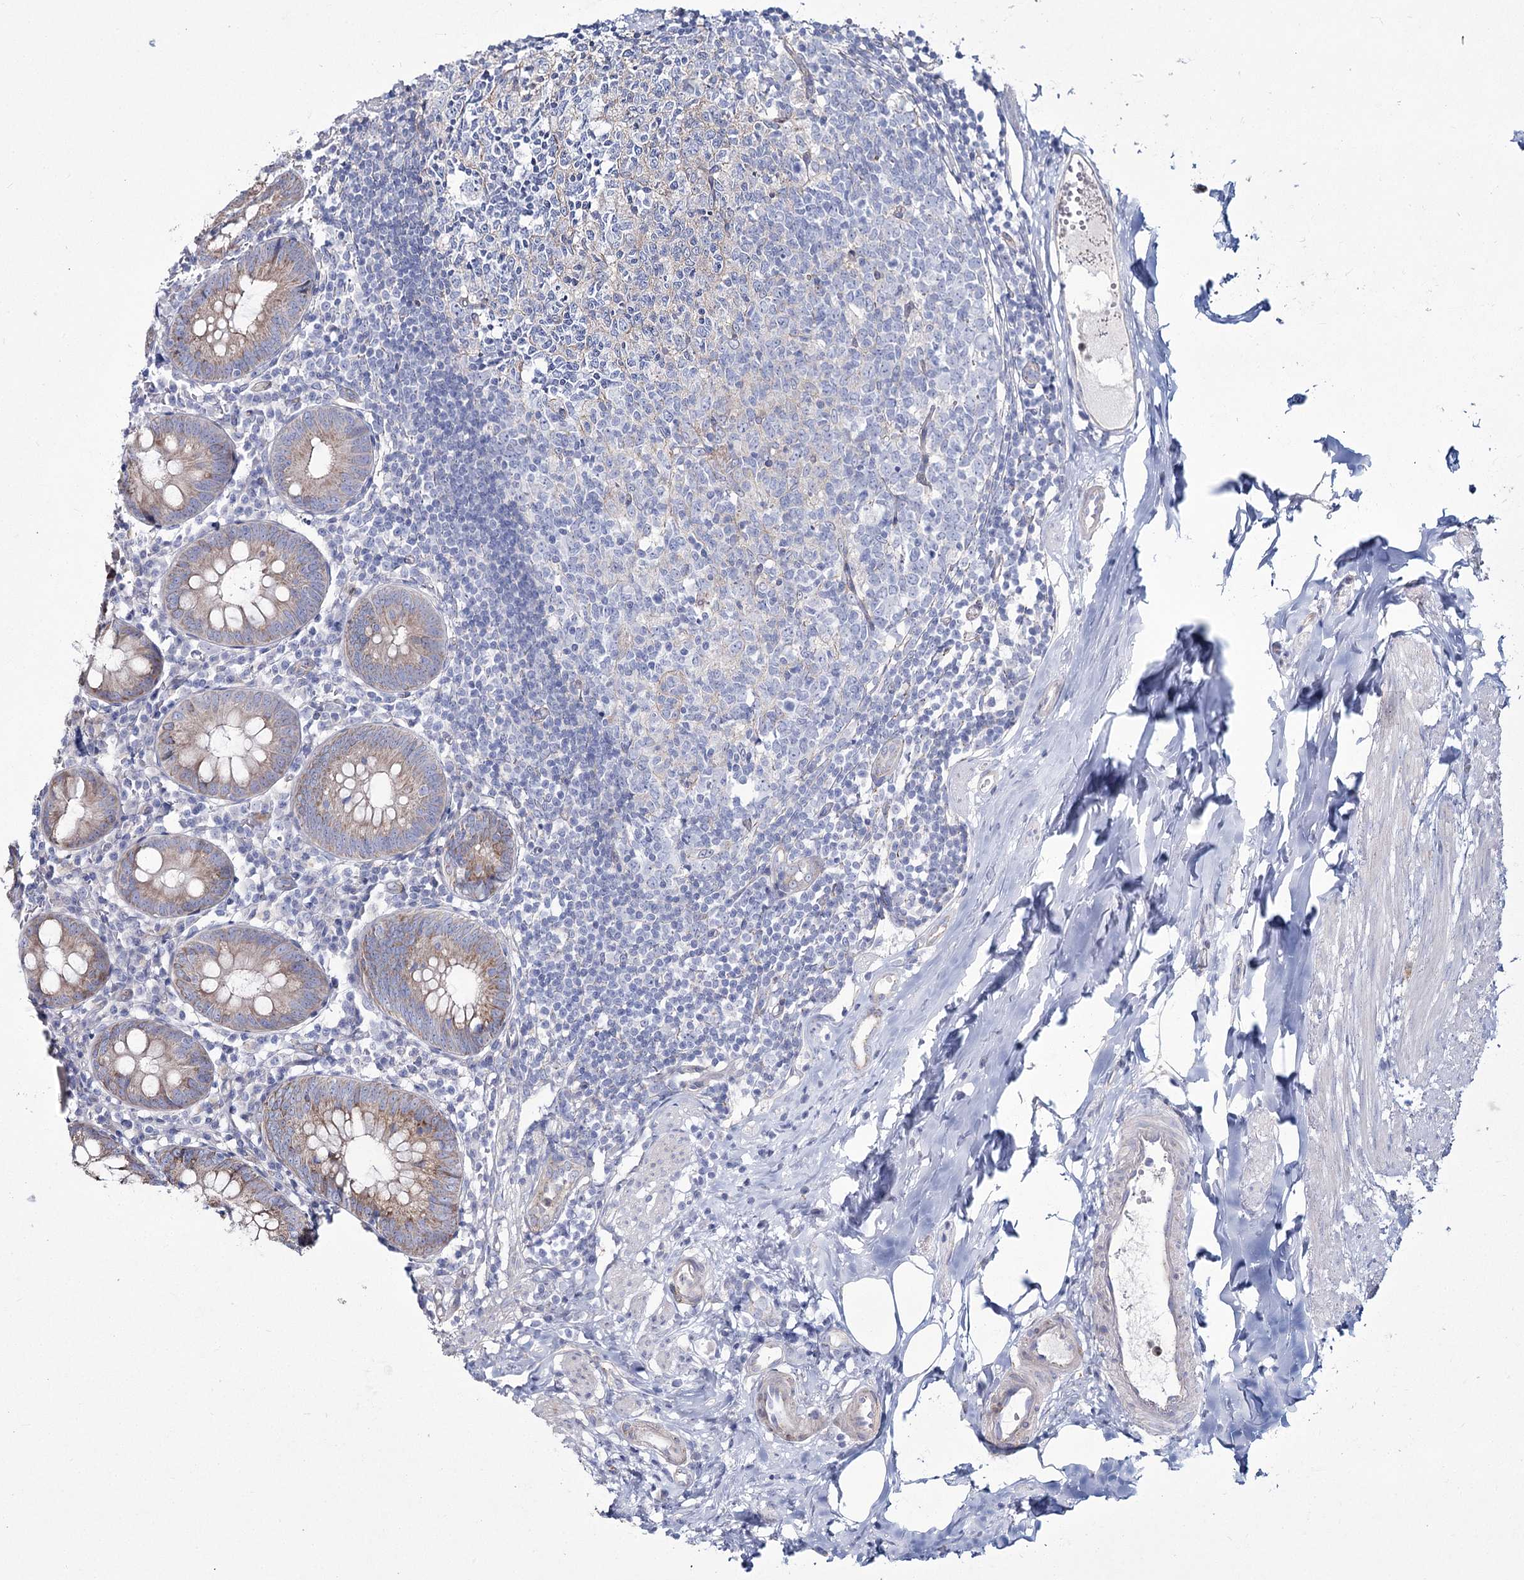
{"staining": {"intensity": "moderate", "quantity": "25%-75%", "location": "cytoplasmic/membranous"}, "tissue": "appendix", "cell_type": "Glandular cells", "image_type": "normal", "snomed": [{"axis": "morphology", "description": "Normal tissue, NOS"}, {"axis": "topography", "description": "Appendix"}], "caption": "High-power microscopy captured an IHC histopathology image of normal appendix, revealing moderate cytoplasmic/membranous staining in about 25%-75% of glandular cells. (DAB (3,3'-diaminobenzidine) IHC, brown staining for protein, blue staining for nuclei).", "gene": "ME3", "patient": {"sex": "female", "age": 54}}